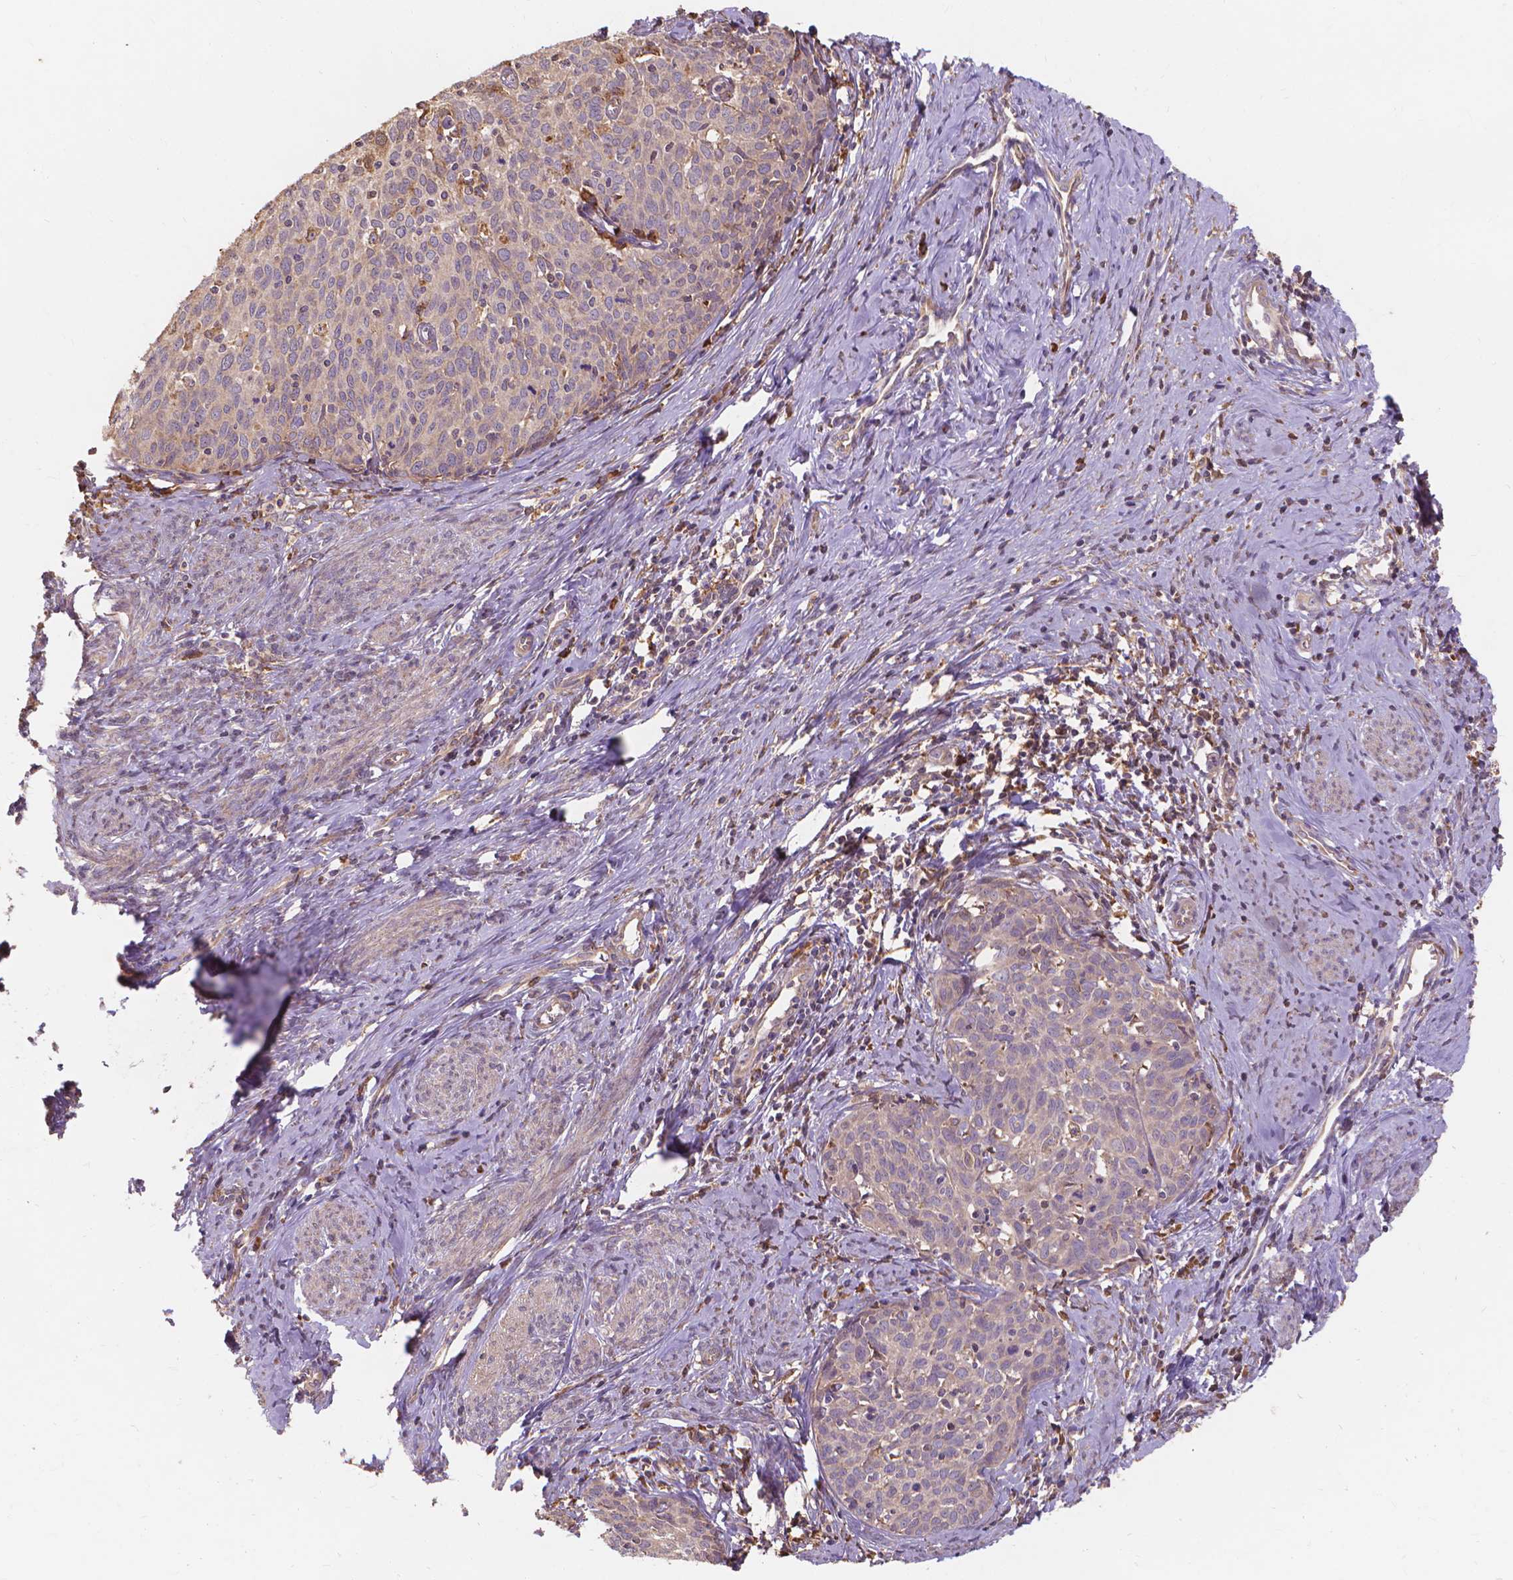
{"staining": {"intensity": "moderate", "quantity": ">75%", "location": "cytoplasmic/membranous,nuclear"}, "tissue": "cervical cancer", "cell_type": "Tumor cells", "image_type": "cancer", "snomed": [{"axis": "morphology", "description": "Squamous cell carcinoma, NOS"}, {"axis": "topography", "description": "Cervix"}], "caption": "Human cervical squamous cell carcinoma stained with a protein marker demonstrates moderate staining in tumor cells.", "gene": "TAB2", "patient": {"sex": "female", "age": 62}}